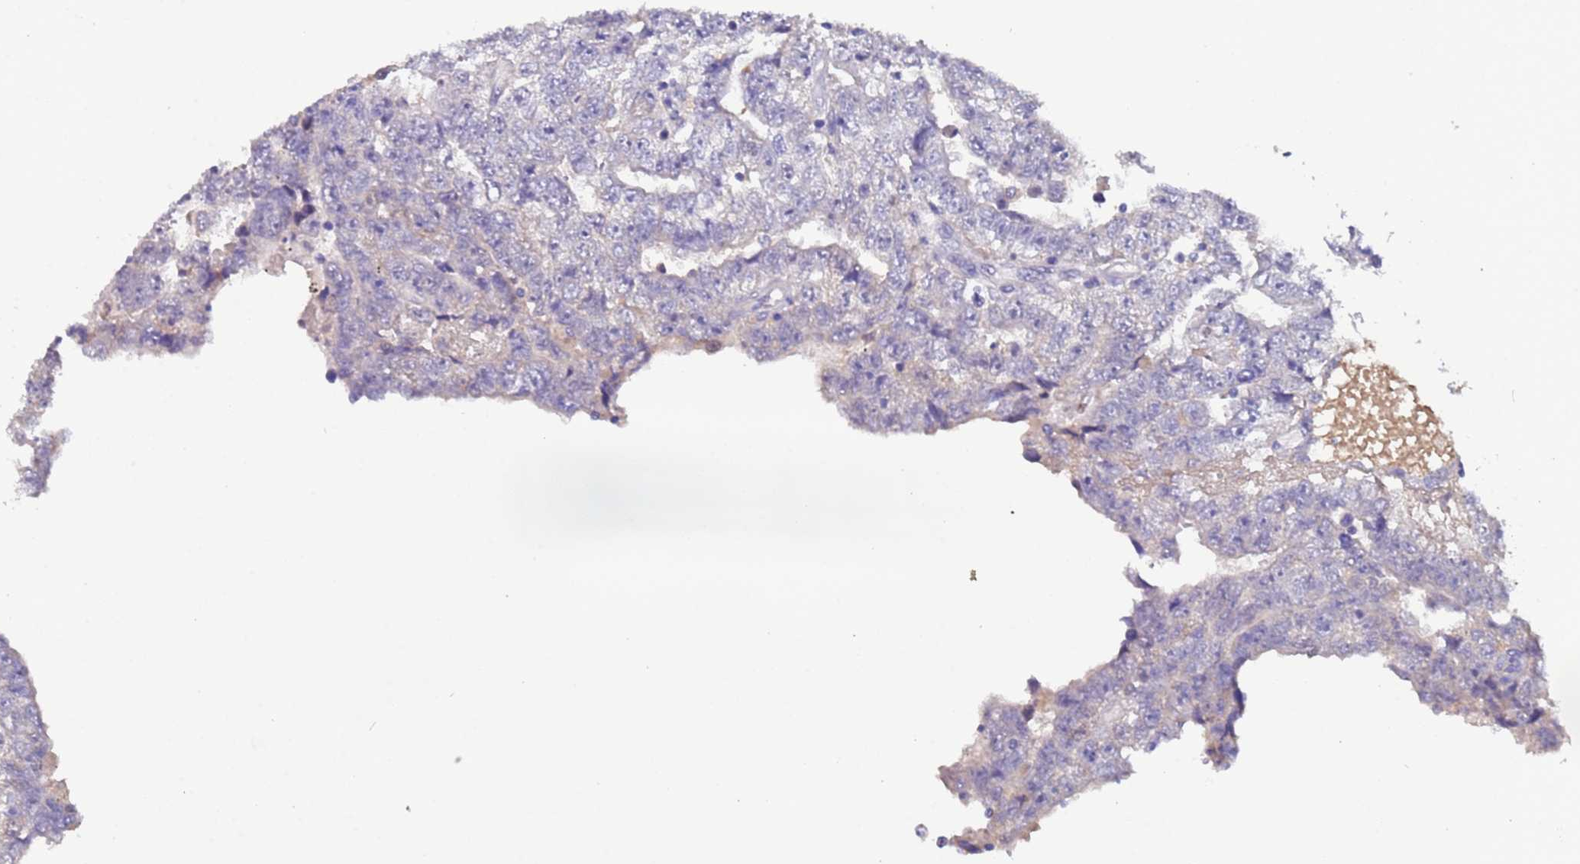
{"staining": {"intensity": "negative", "quantity": "none", "location": "none"}, "tissue": "testis cancer", "cell_type": "Tumor cells", "image_type": "cancer", "snomed": [{"axis": "morphology", "description": "Carcinoma, Embryonal, NOS"}, {"axis": "topography", "description": "Testis"}], "caption": "A histopathology image of testis cancer stained for a protein demonstrates no brown staining in tumor cells.", "gene": "ZNF248", "patient": {"sex": "male", "age": 25}}